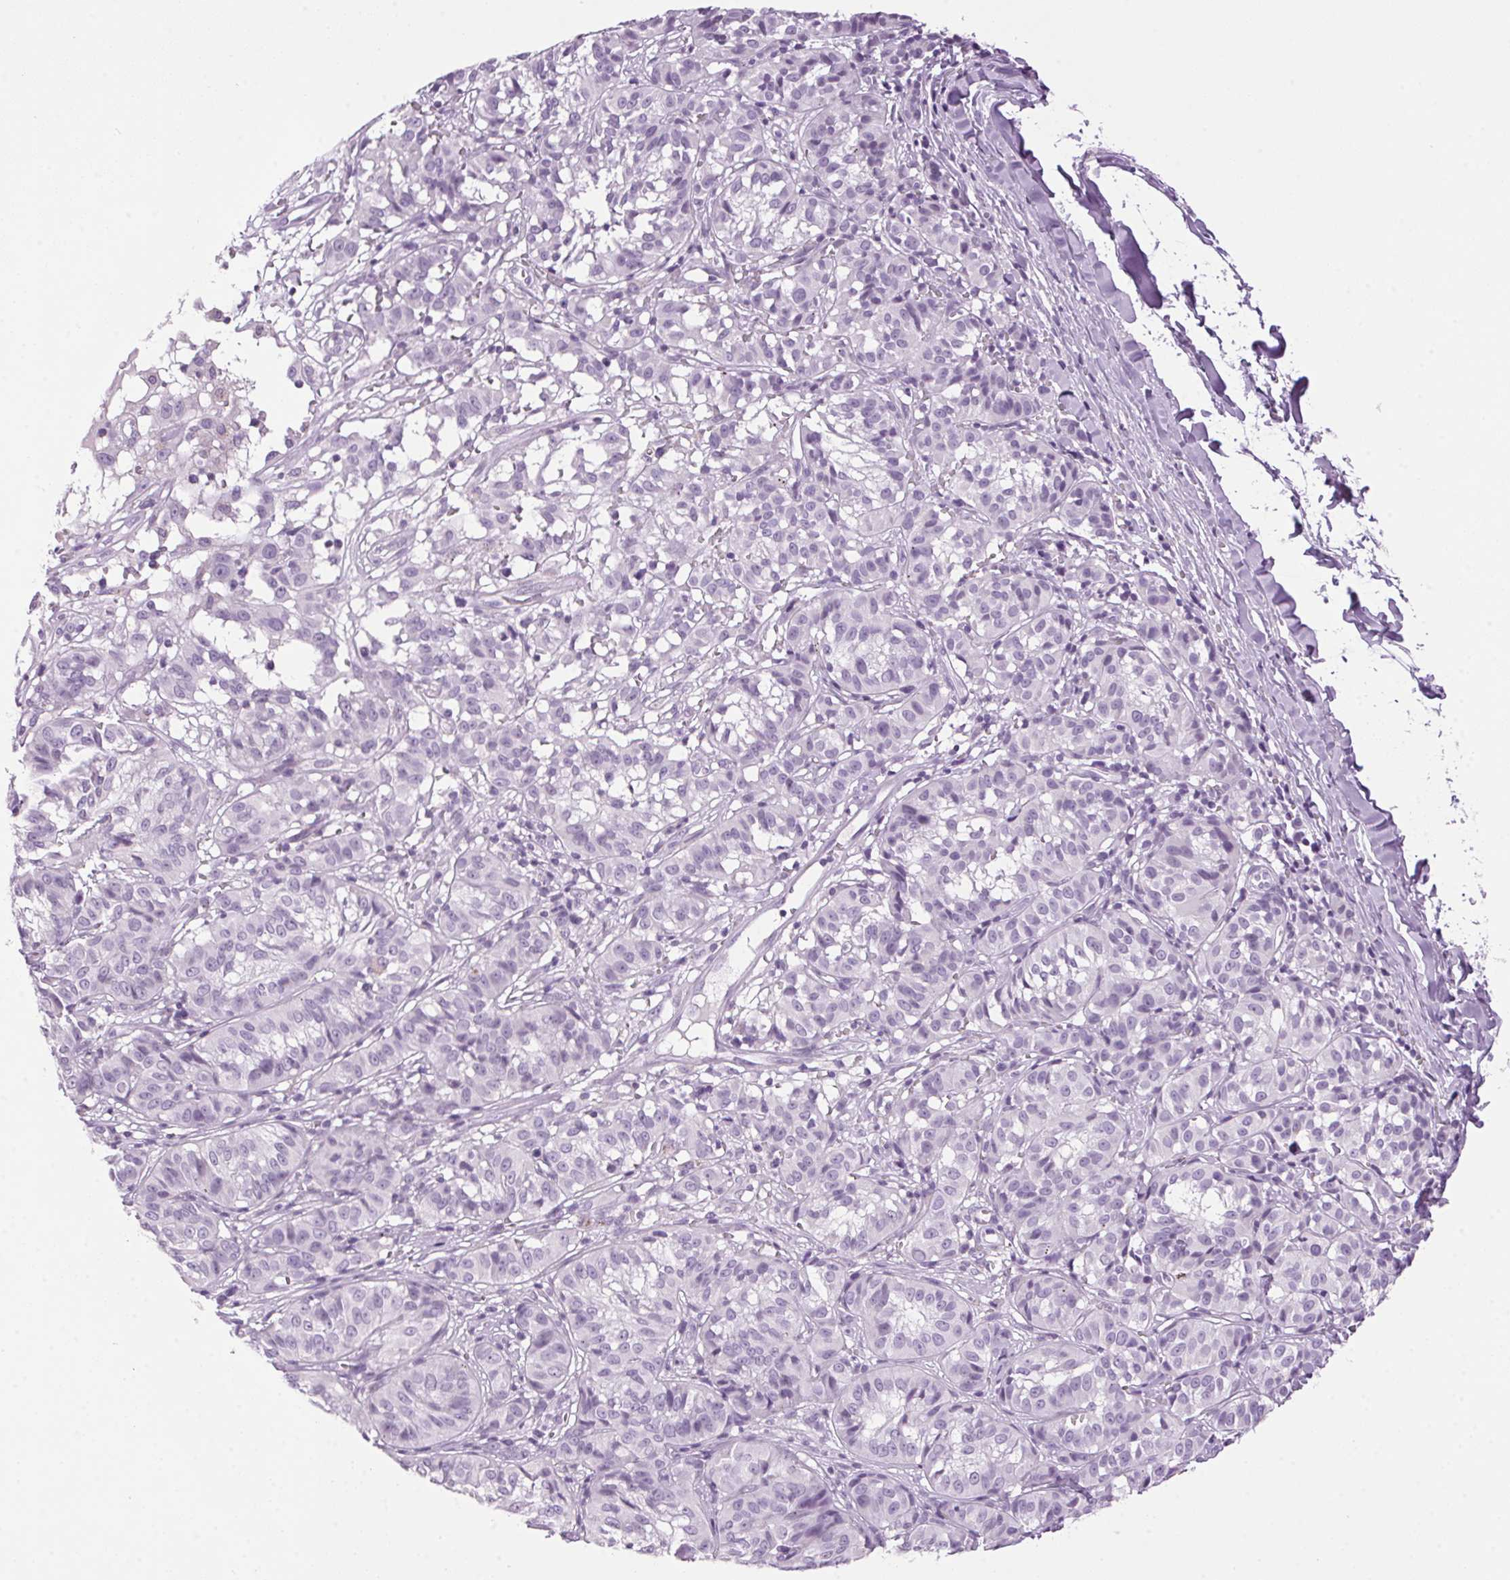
{"staining": {"intensity": "negative", "quantity": "none", "location": "none"}, "tissue": "melanoma", "cell_type": "Tumor cells", "image_type": "cancer", "snomed": [{"axis": "morphology", "description": "Malignant melanoma, NOS"}, {"axis": "topography", "description": "Skin"}], "caption": "Tumor cells show no significant staining in malignant melanoma.", "gene": "TMEM88B", "patient": {"sex": "female", "age": 72}}